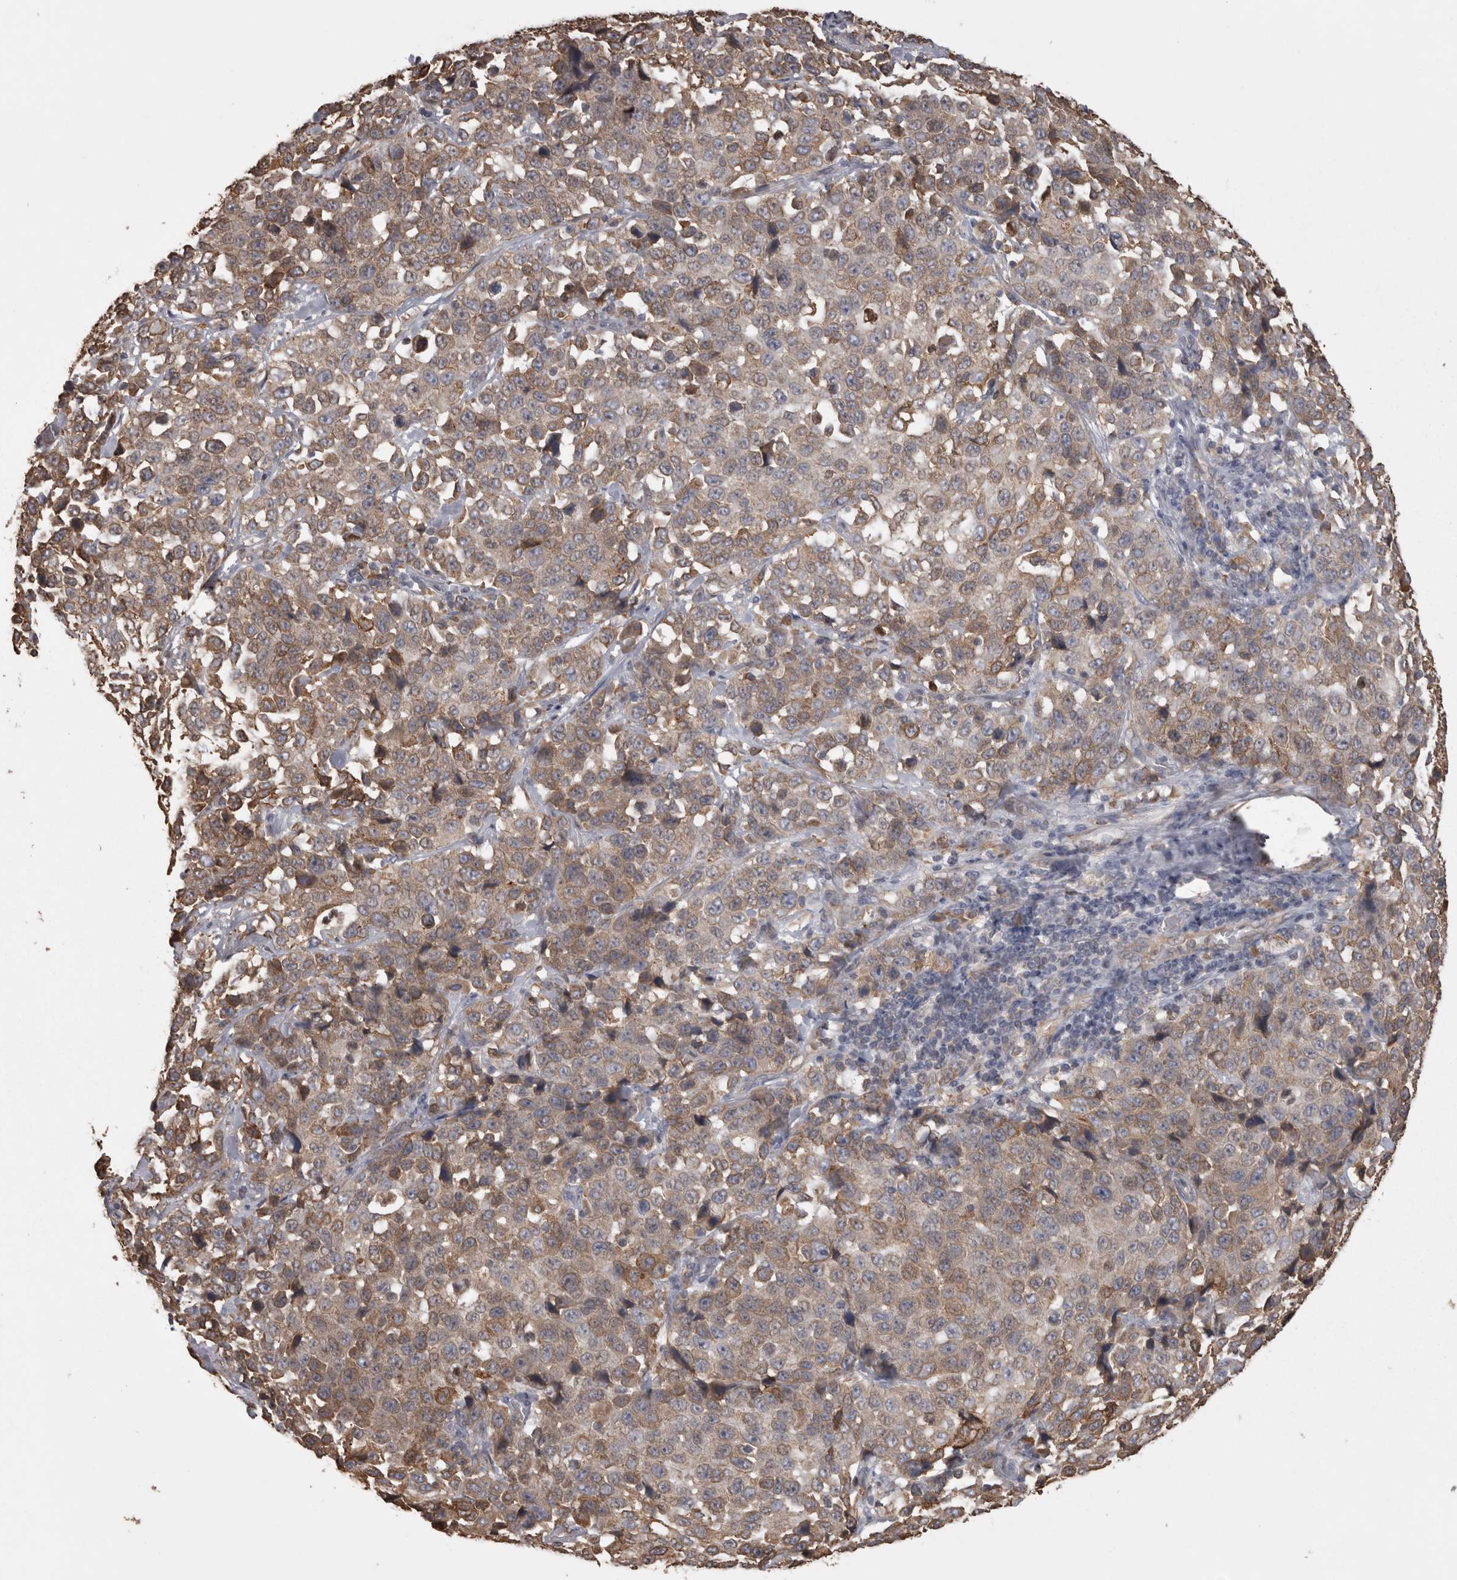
{"staining": {"intensity": "moderate", "quantity": "25%-75%", "location": "cytoplasmic/membranous"}, "tissue": "stomach cancer", "cell_type": "Tumor cells", "image_type": "cancer", "snomed": [{"axis": "morphology", "description": "Normal tissue, NOS"}, {"axis": "morphology", "description": "Adenocarcinoma, NOS"}, {"axis": "topography", "description": "Stomach"}], "caption": "Immunohistochemical staining of human stomach cancer (adenocarcinoma) displays medium levels of moderate cytoplasmic/membranous protein expression in approximately 25%-75% of tumor cells. Nuclei are stained in blue.", "gene": "PON2", "patient": {"sex": "male", "age": 48}}